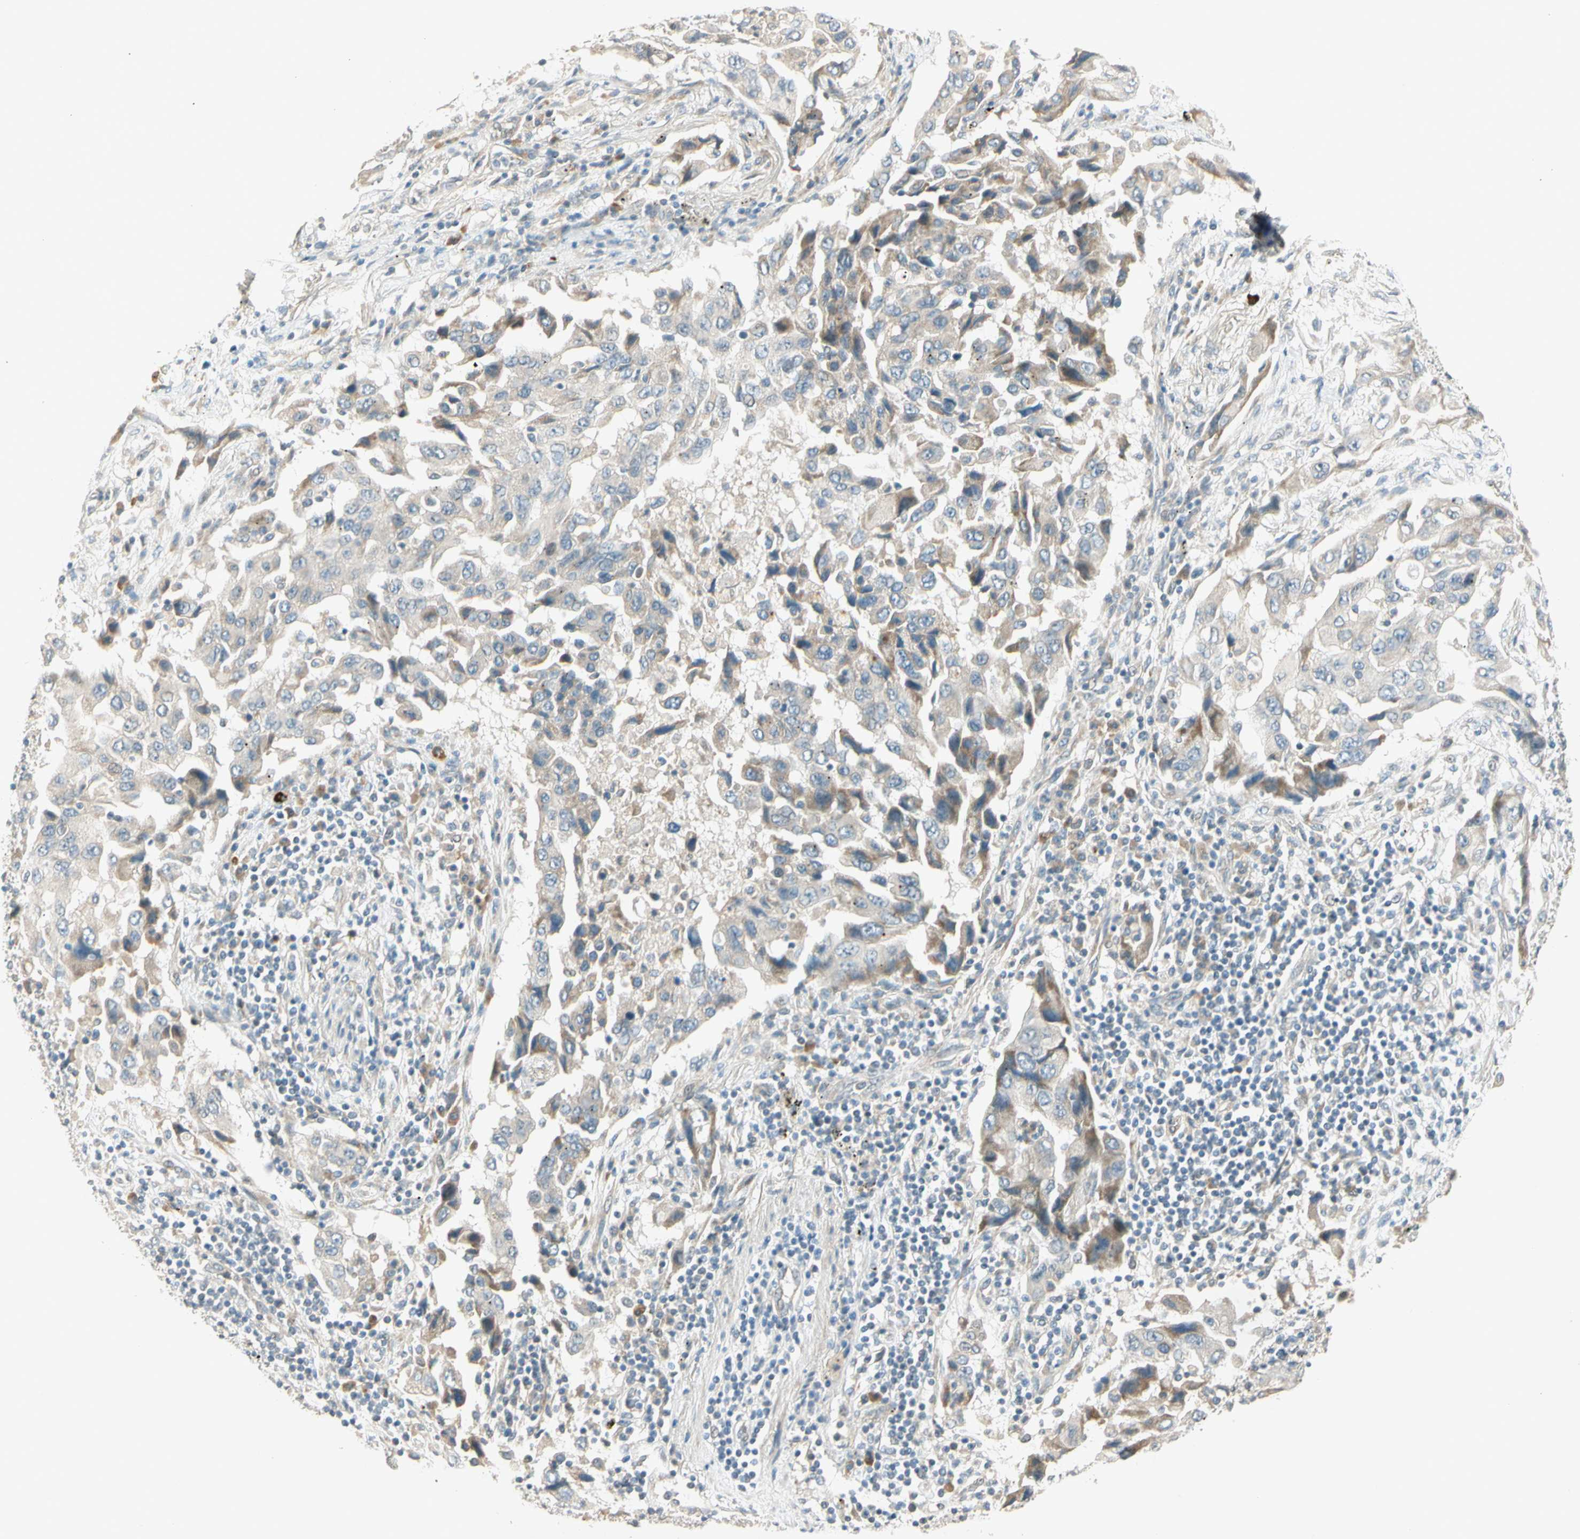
{"staining": {"intensity": "weak", "quantity": "<25%", "location": "cytoplasmic/membranous"}, "tissue": "lung cancer", "cell_type": "Tumor cells", "image_type": "cancer", "snomed": [{"axis": "morphology", "description": "Adenocarcinoma, NOS"}, {"axis": "topography", "description": "Lung"}], "caption": "An IHC photomicrograph of lung cancer is shown. There is no staining in tumor cells of lung cancer. (Brightfield microscopy of DAB (3,3'-diaminobenzidine) immunohistochemistry (IHC) at high magnification).", "gene": "PCDHB15", "patient": {"sex": "female", "age": 65}}